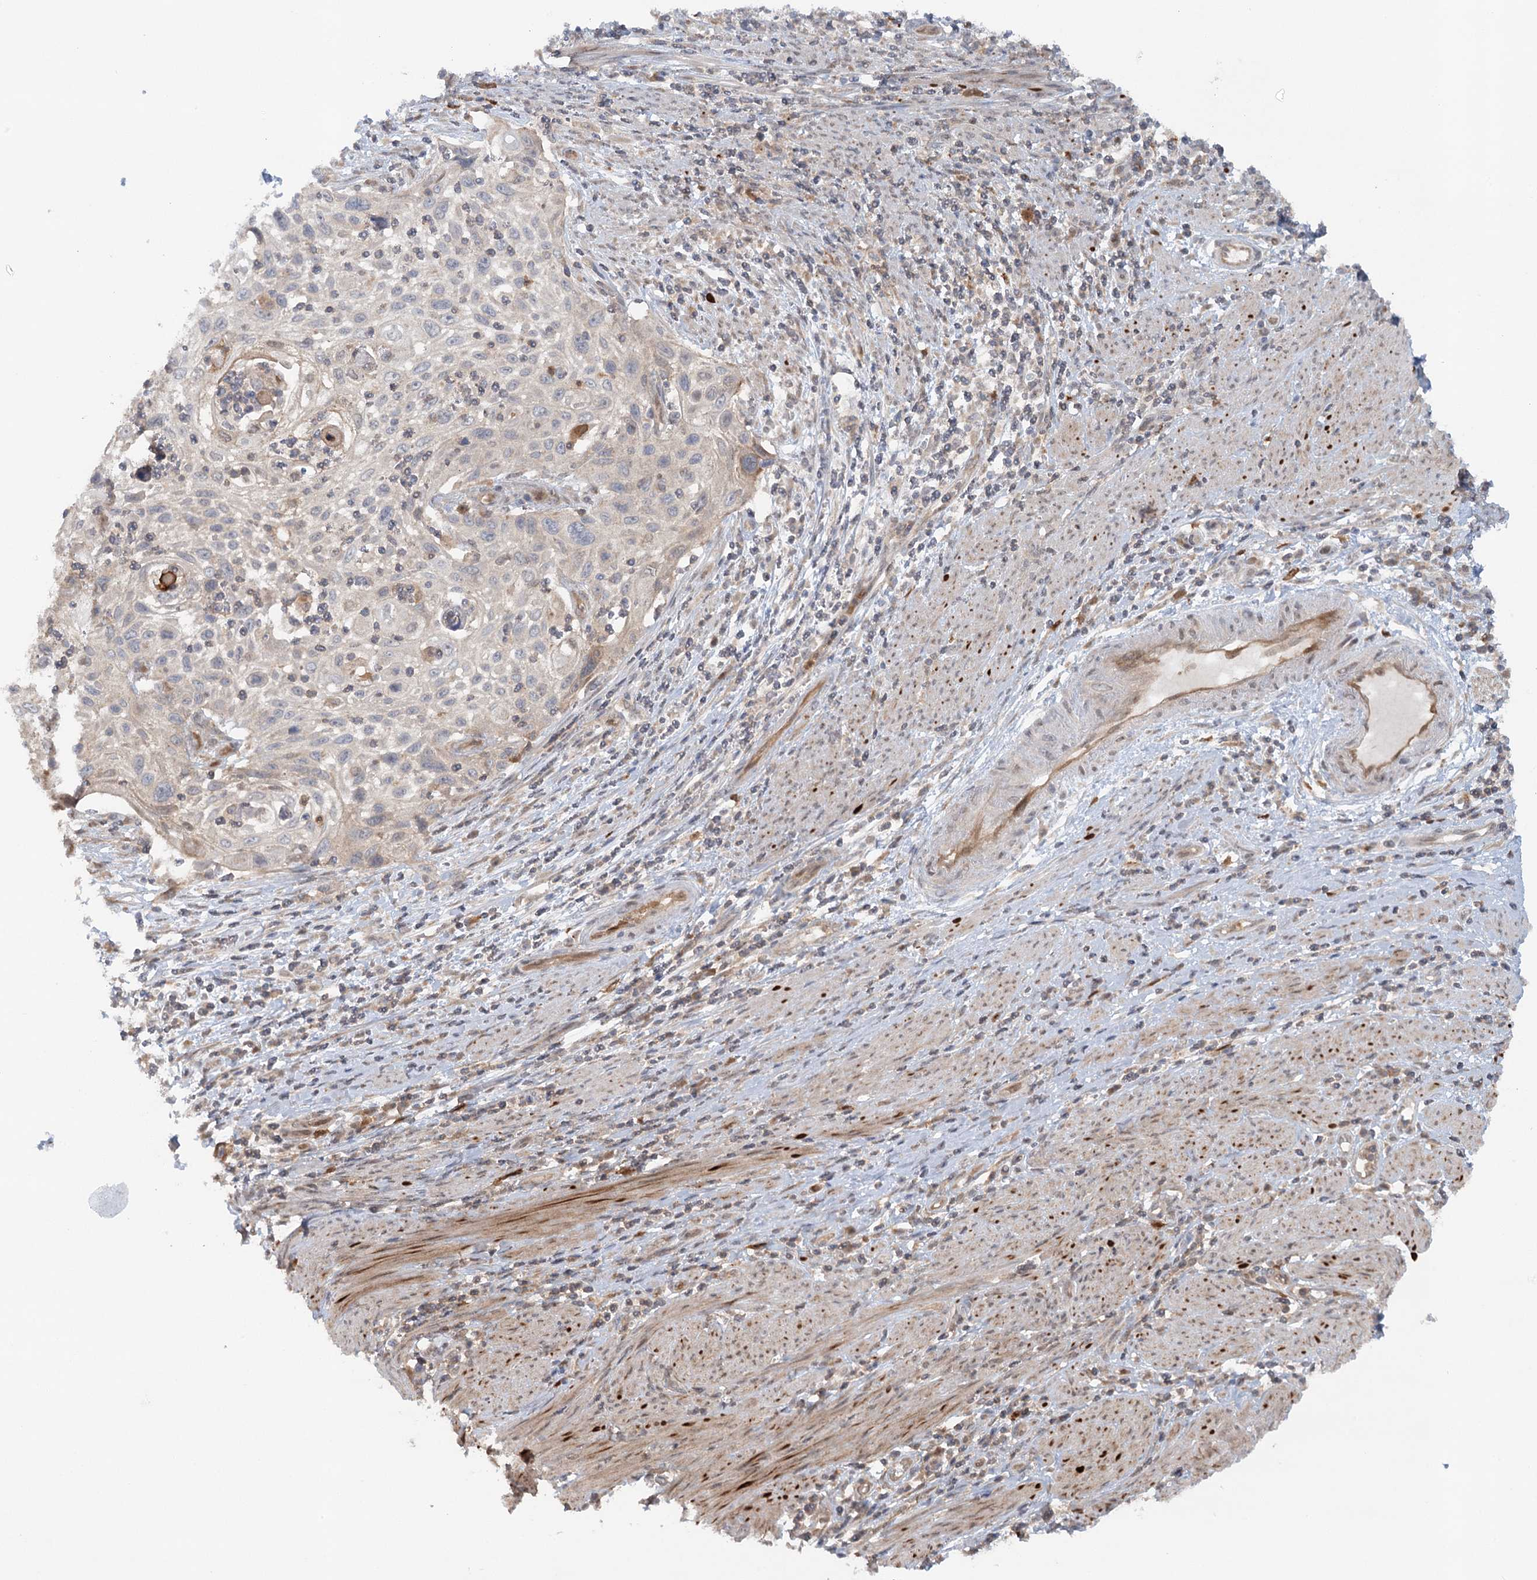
{"staining": {"intensity": "negative", "quantity": "none", "location": "none"}, "tissue": "cervical cancer", "cell_type": "Tumor cells", "image_type": "cancer", "snomed": [{"axis": "morphology", "description": "Squamous cell carcinoma, NOS"}, {"axis": "topography", "description": "Cervix"}], "caption": "Immunohistochemistry micrograph of human squamous cell carcinoma (cervical) stained for a protein (brown), which displays no staining in tumor cells.", "gene": "GBE1", "patient": {"sex": "female", "age": 70}}